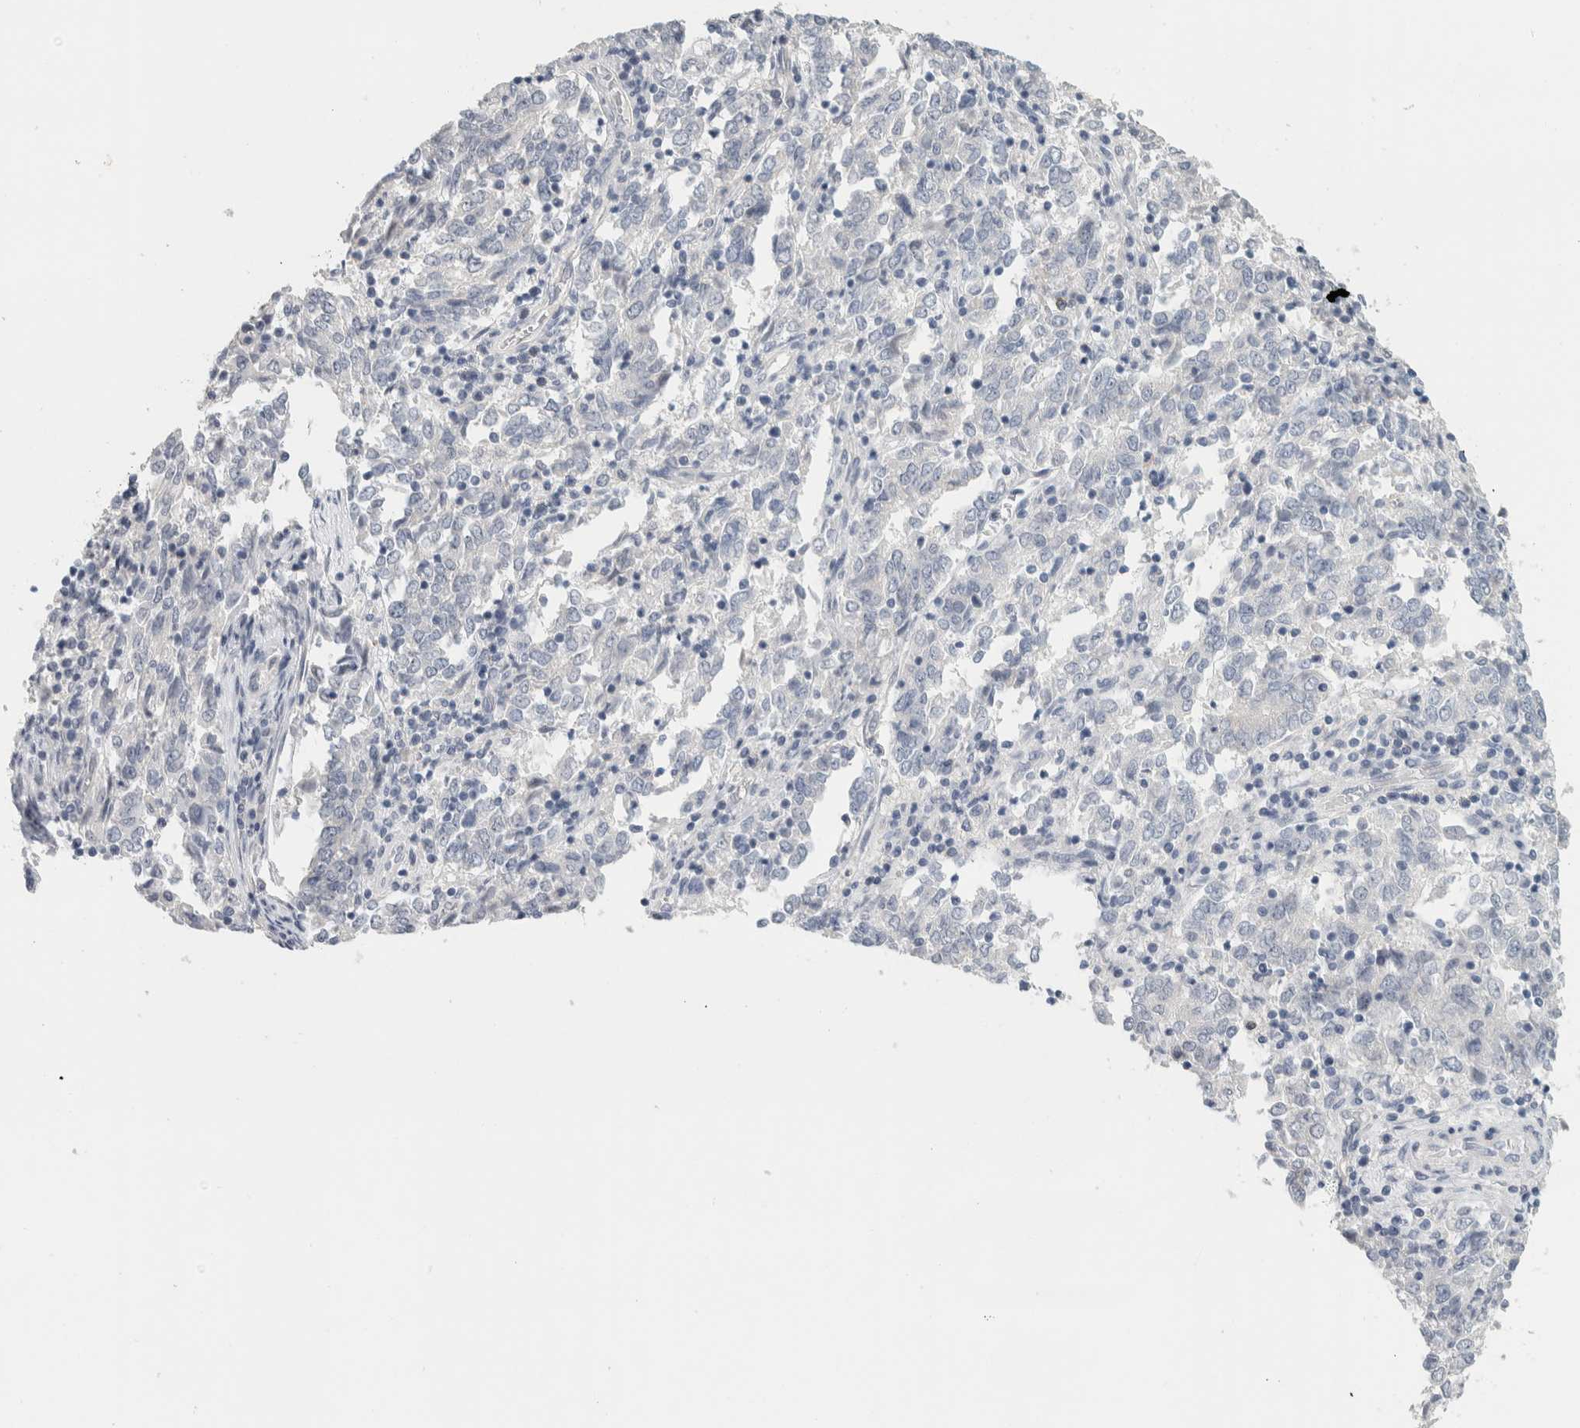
{"staining": {"intensity": "negative", "quantity": "none", "location": "none"}, "tissue": "endometrial cancer", "cell_type": "Tumor cells", "image_type": "cancer", "snomed": [{"axis": "morphology", "description": "Adenocarcinoma, NOS"}, {"axis": "topography", "description": "Endometrium"}], "caption": "IHC micrograph of neoplastic tissue: human endometrial adenocarcinoma stained with DAB shows no significant protein expression in tumor cells.", "gene": "TONSL", "patient": {"sex": "female", "age": 80}}